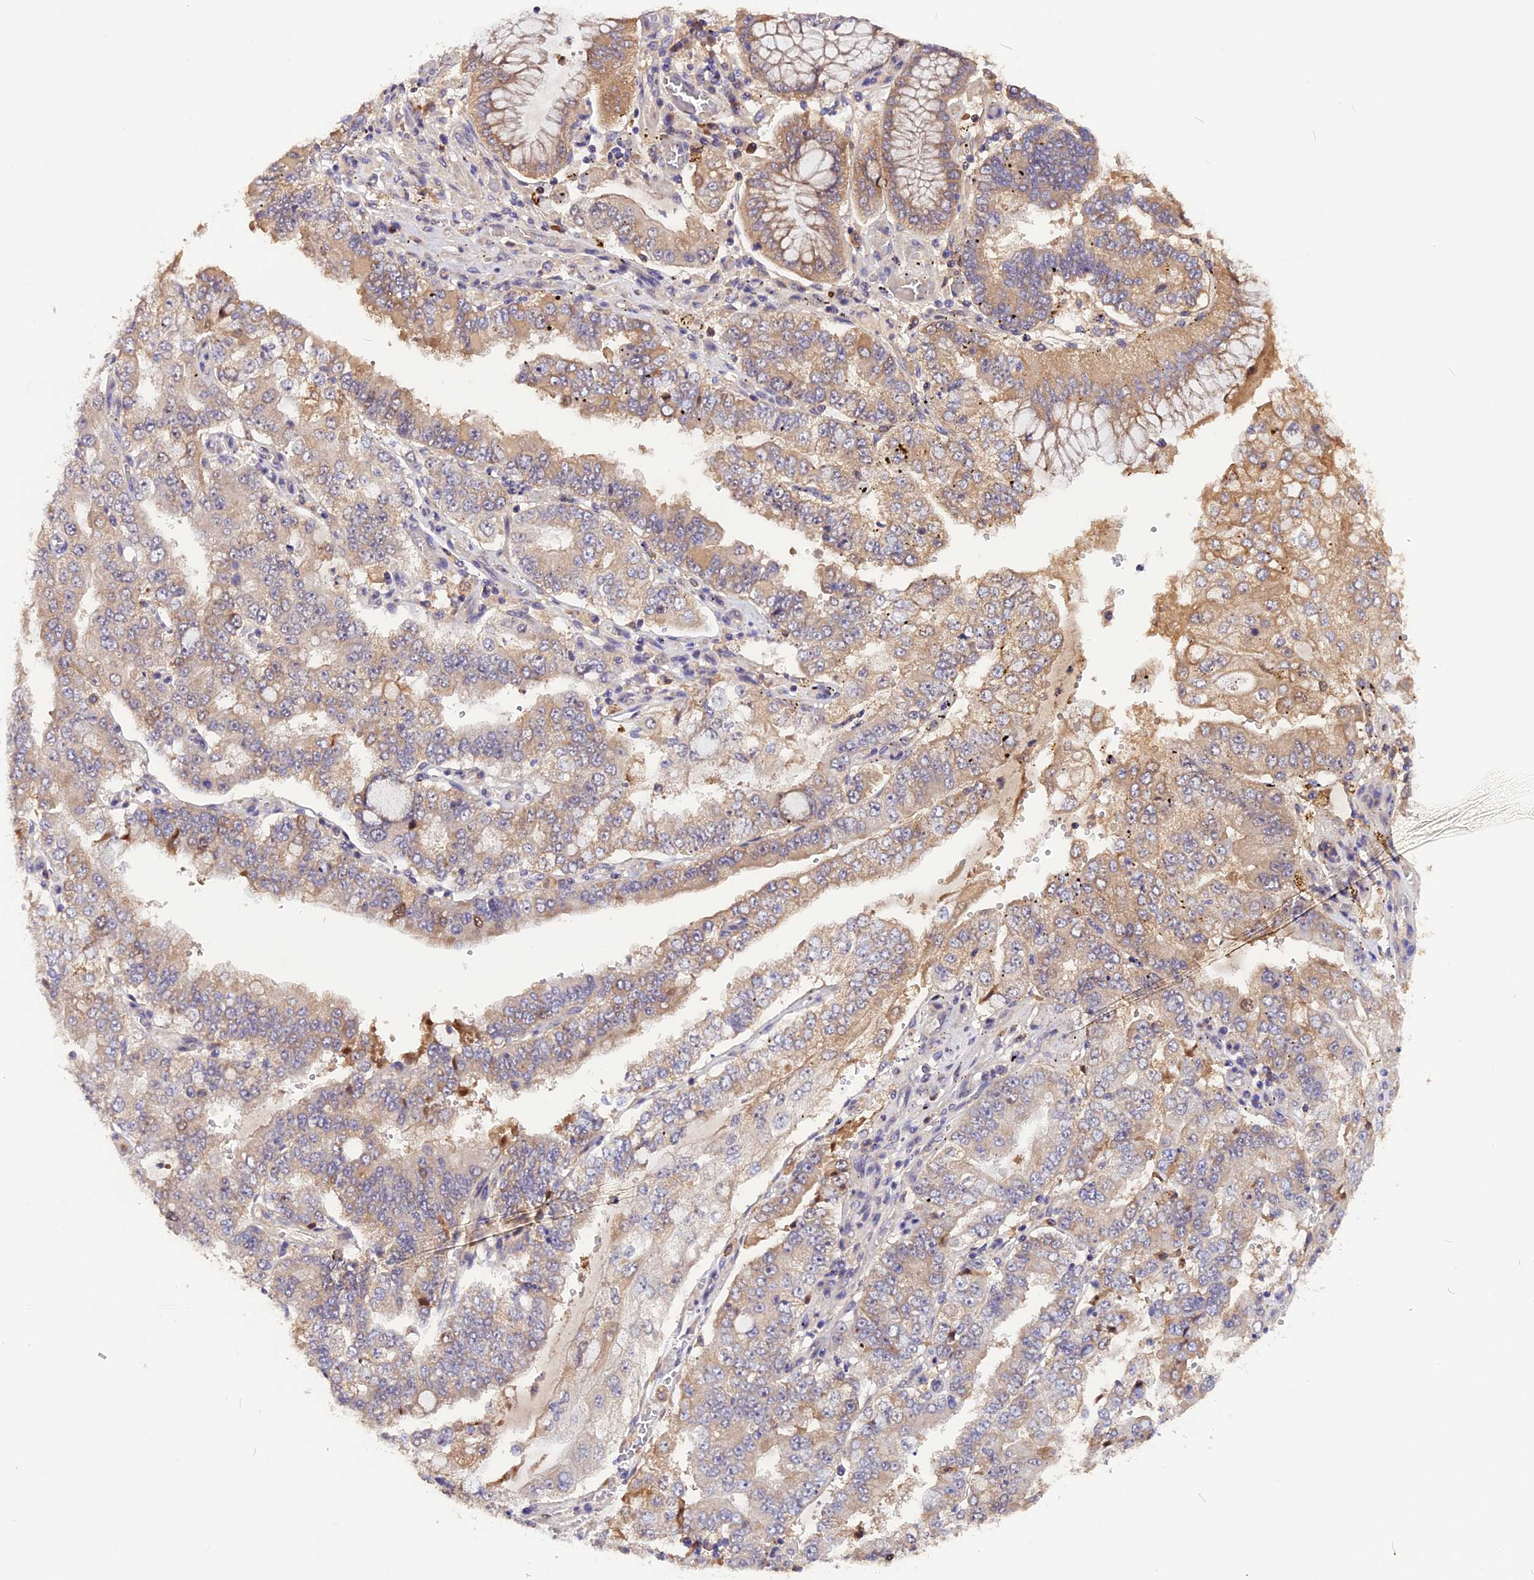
{"staining": {"intensity": "weak", "quantity": "25%-75%", "location": "cytoplasmic/membranous"}, "tissue": "stomach cancer", "cell_type": "Tumor cells", "image_type": "cancer", "snomed": [{"axis": "morphology", "description": "Adenocarcinoma, NOS"}, {"axis": "topography", "description": "Stomach"}], "caption": "This image exhibits immunohistochemistry staining of stomach cancer, with low weak cytoplasmic/membranous staining in approximately 25%-75% of tumor cells.", "gene": "MARK4", "patient": {"sex": "male", "age": 76}}